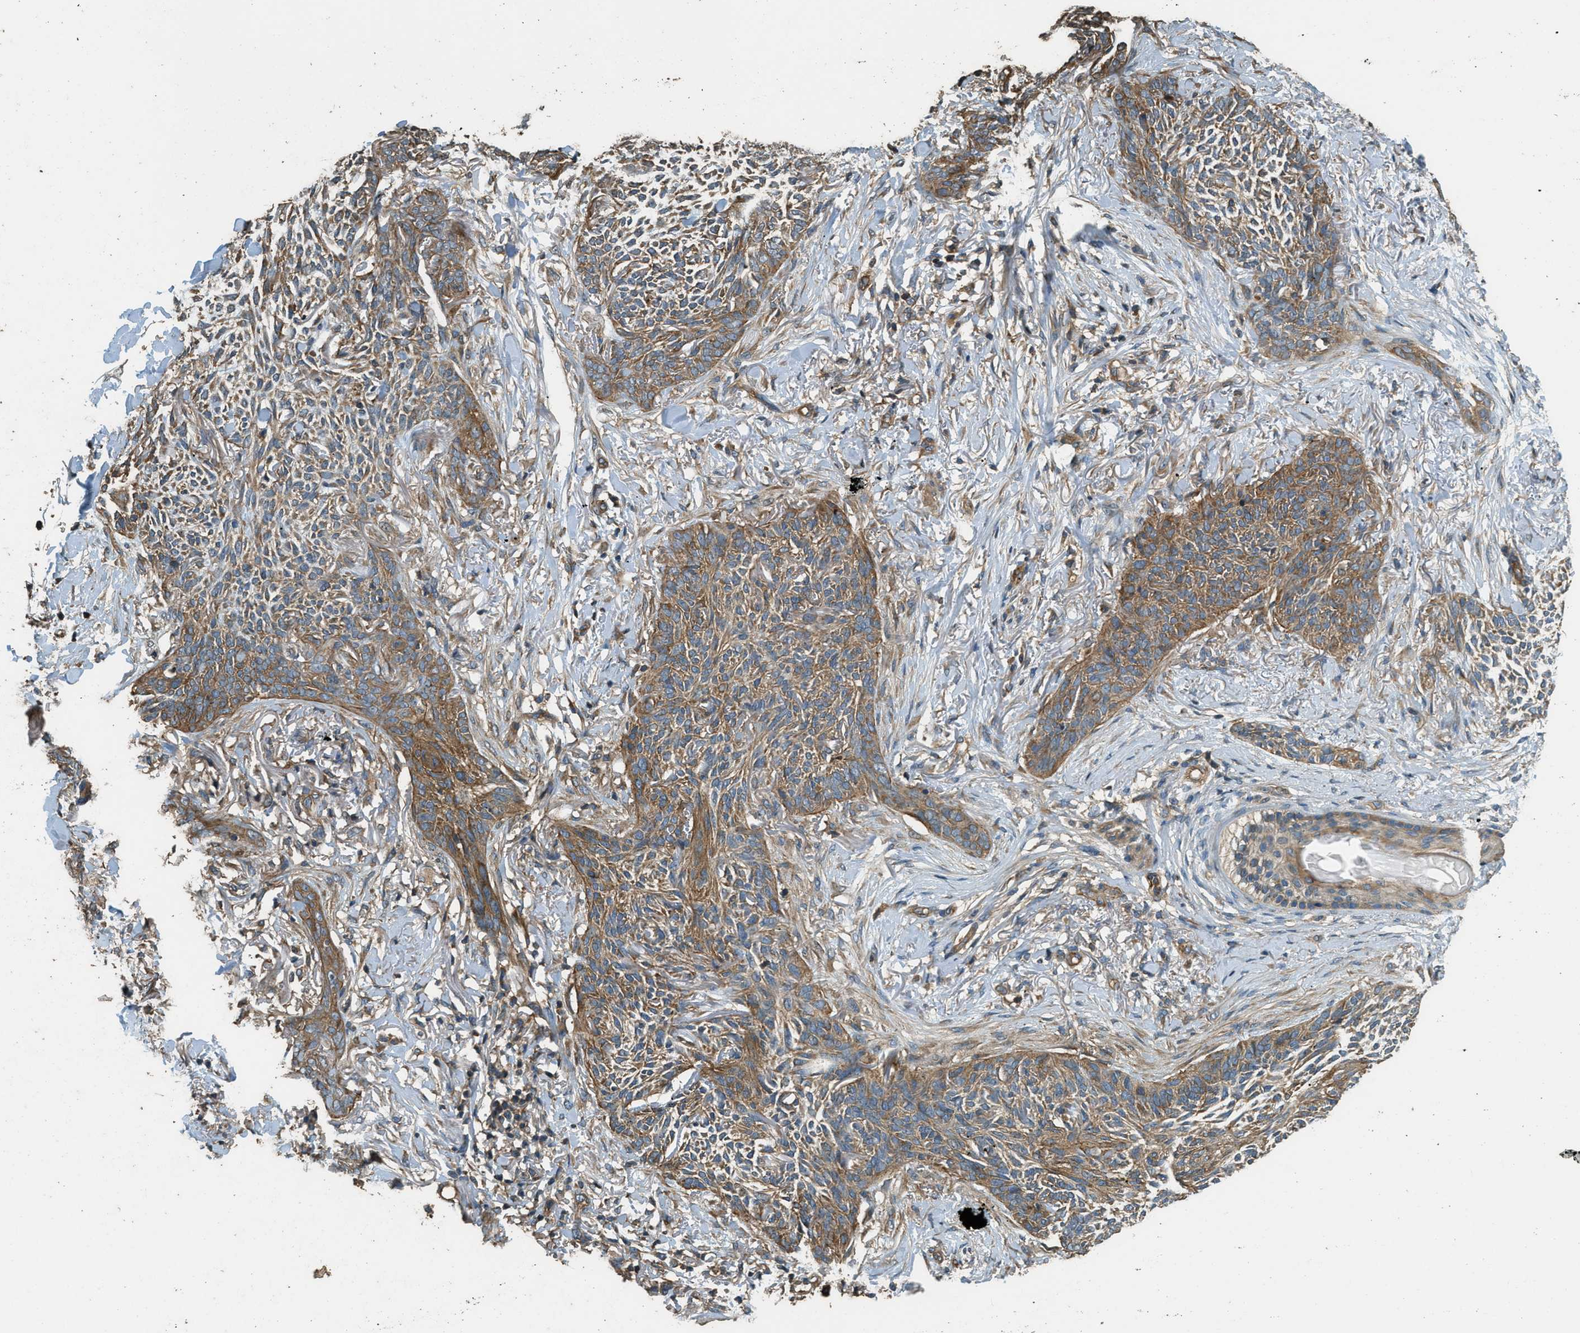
{"staining": {"intensity": "moderate", "quantity": ">75%", "location": "cytoplasmic/membranous"}, "tissue": "skin cancer", "cell_type": "Tumor cells", "image_type": "cancer", "snomed": [{"axis": "morphology", "description": "Basal cell carcinoma"}, {"axis": "topography", "description": "Skin"}], "caption": "Immunohistochemistry (IHC) image of neoplastic tissue: skin cancer (basal cell carcinoma) stained using immunohistochemistry demonstrates medium levels of moderate protein expression localized specifically in the cytoplasmic/membranous of tumor cells, appearing as a cytoplasmic/membranous brown color.", "gene": "MARS1", "patient": {"sex": "female", "age": 84}}